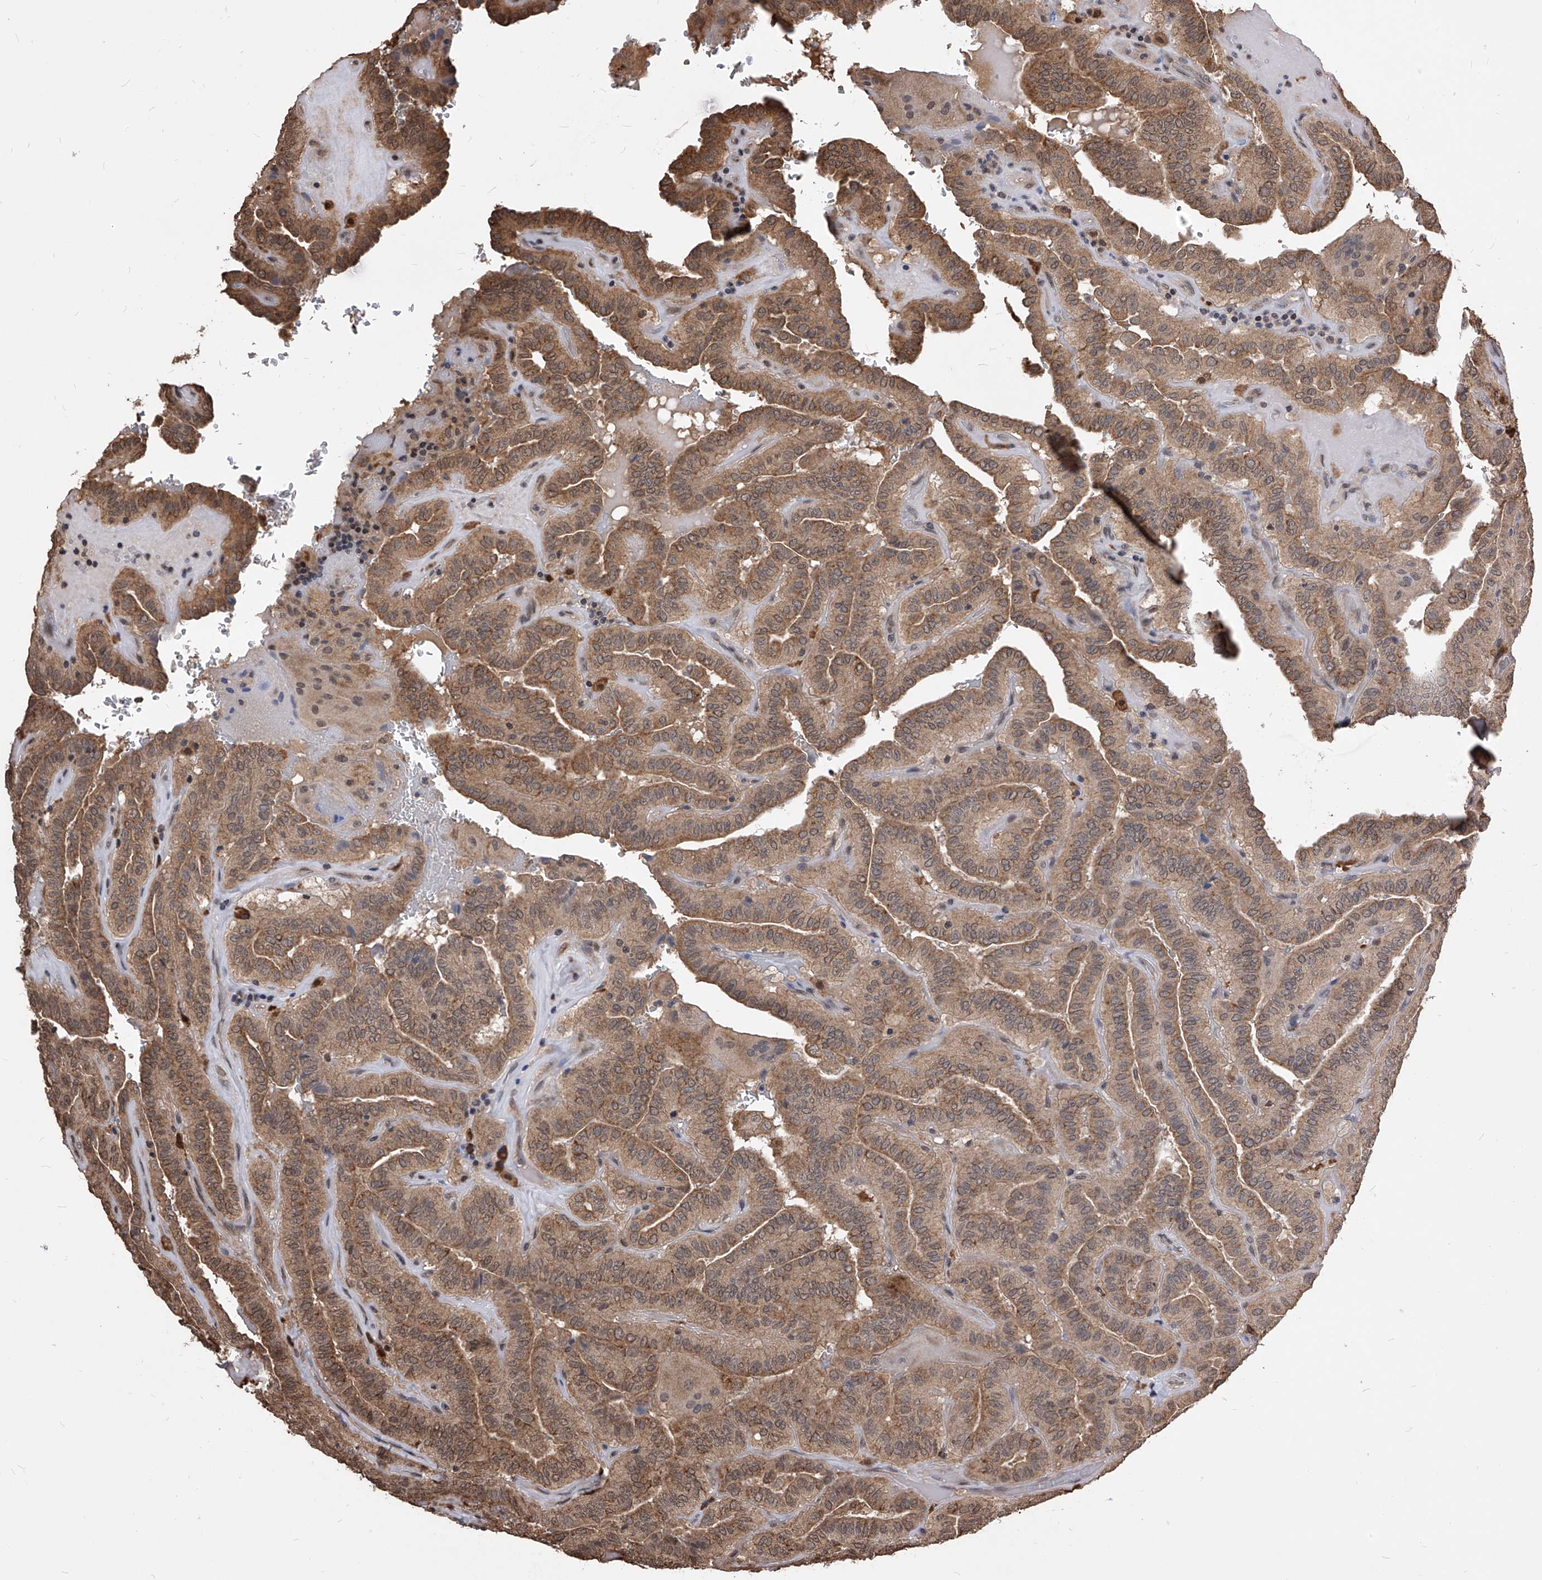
{"staining": {"intensity": "moderate", "quantity": ">75%", "location": "cytoplasmic/membranous"}, "tissue": "thyroid cancer", "cell_type": "Tumor cells", "image_type": "cancer", "snomed": [{"axis": "morphology", "description": "Papillary adenocarcinoma, NOS"}, {"axis": "topography", "description": "Thyroid gland"}], "caption": "This is an image of immunohistochemistry staining of thyroid cancer (papillary adenocarcinoma), which shows moderate expression in the cytoplasmic/membranous of tumor cells.", "gene": "ID1", "patient": {"sex": "male", "age": 77}}